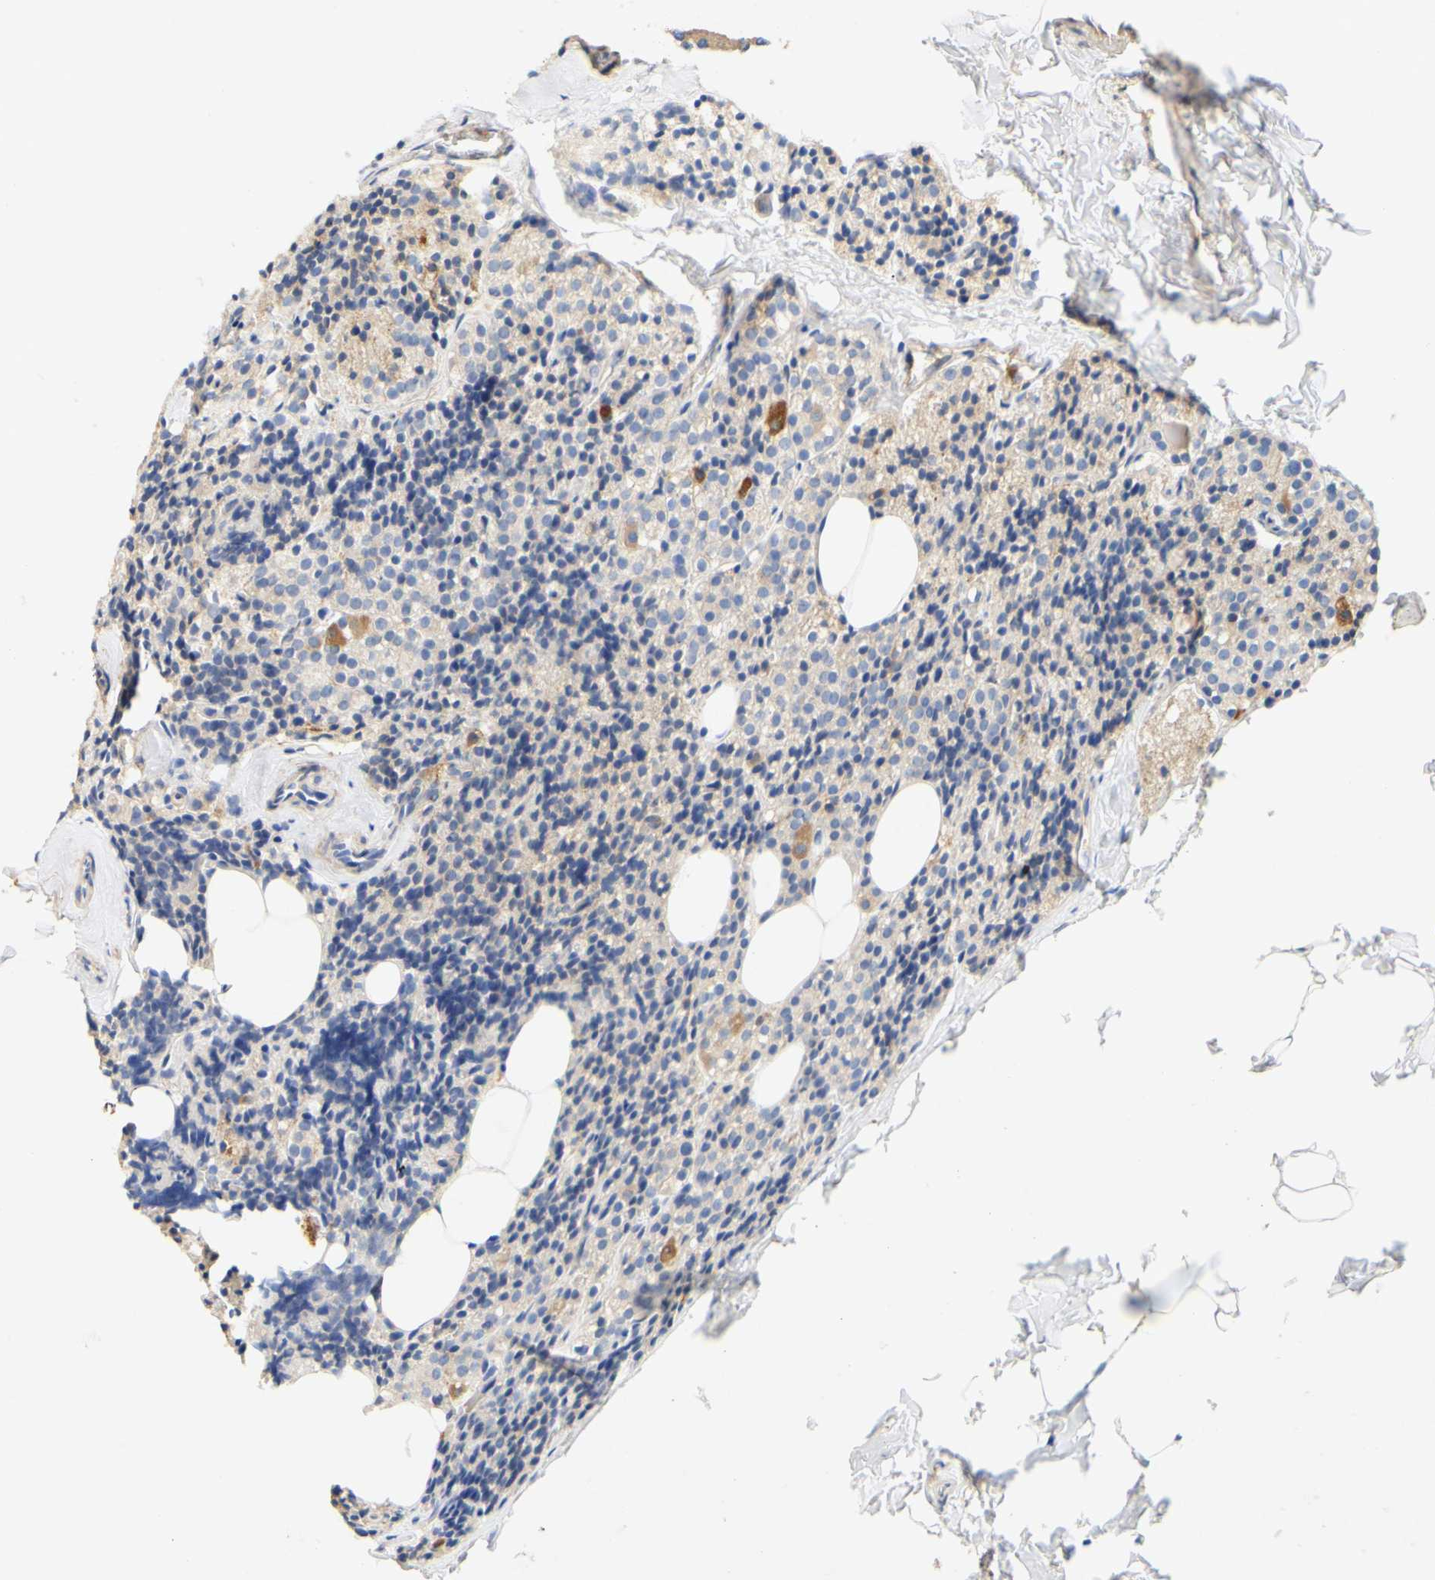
{"staining": {"intensity": "moderate", "quantity": "25%-75%", "location": "cytoplasmic/membranous"}, "tissue": "parathyroid gland", "cell_type": "Glandular cells", "image_type": "normal", "snomed": [{"axis": "morphology", "description": "Normal tissue, NOS"}, {"axis": "morphology", "description": "Atrophy, NOS"}, {"axis": "topography", "description": "Parathyroid gland"}], "caption": "Parathyroid gland stained for a protein (brown) displays moderate cytoplasmic/membranous positive positivity in about 25%-75% of glandular cells.", "gene": "PCDH7", "patient": {"sex": "female", "age": 54}}